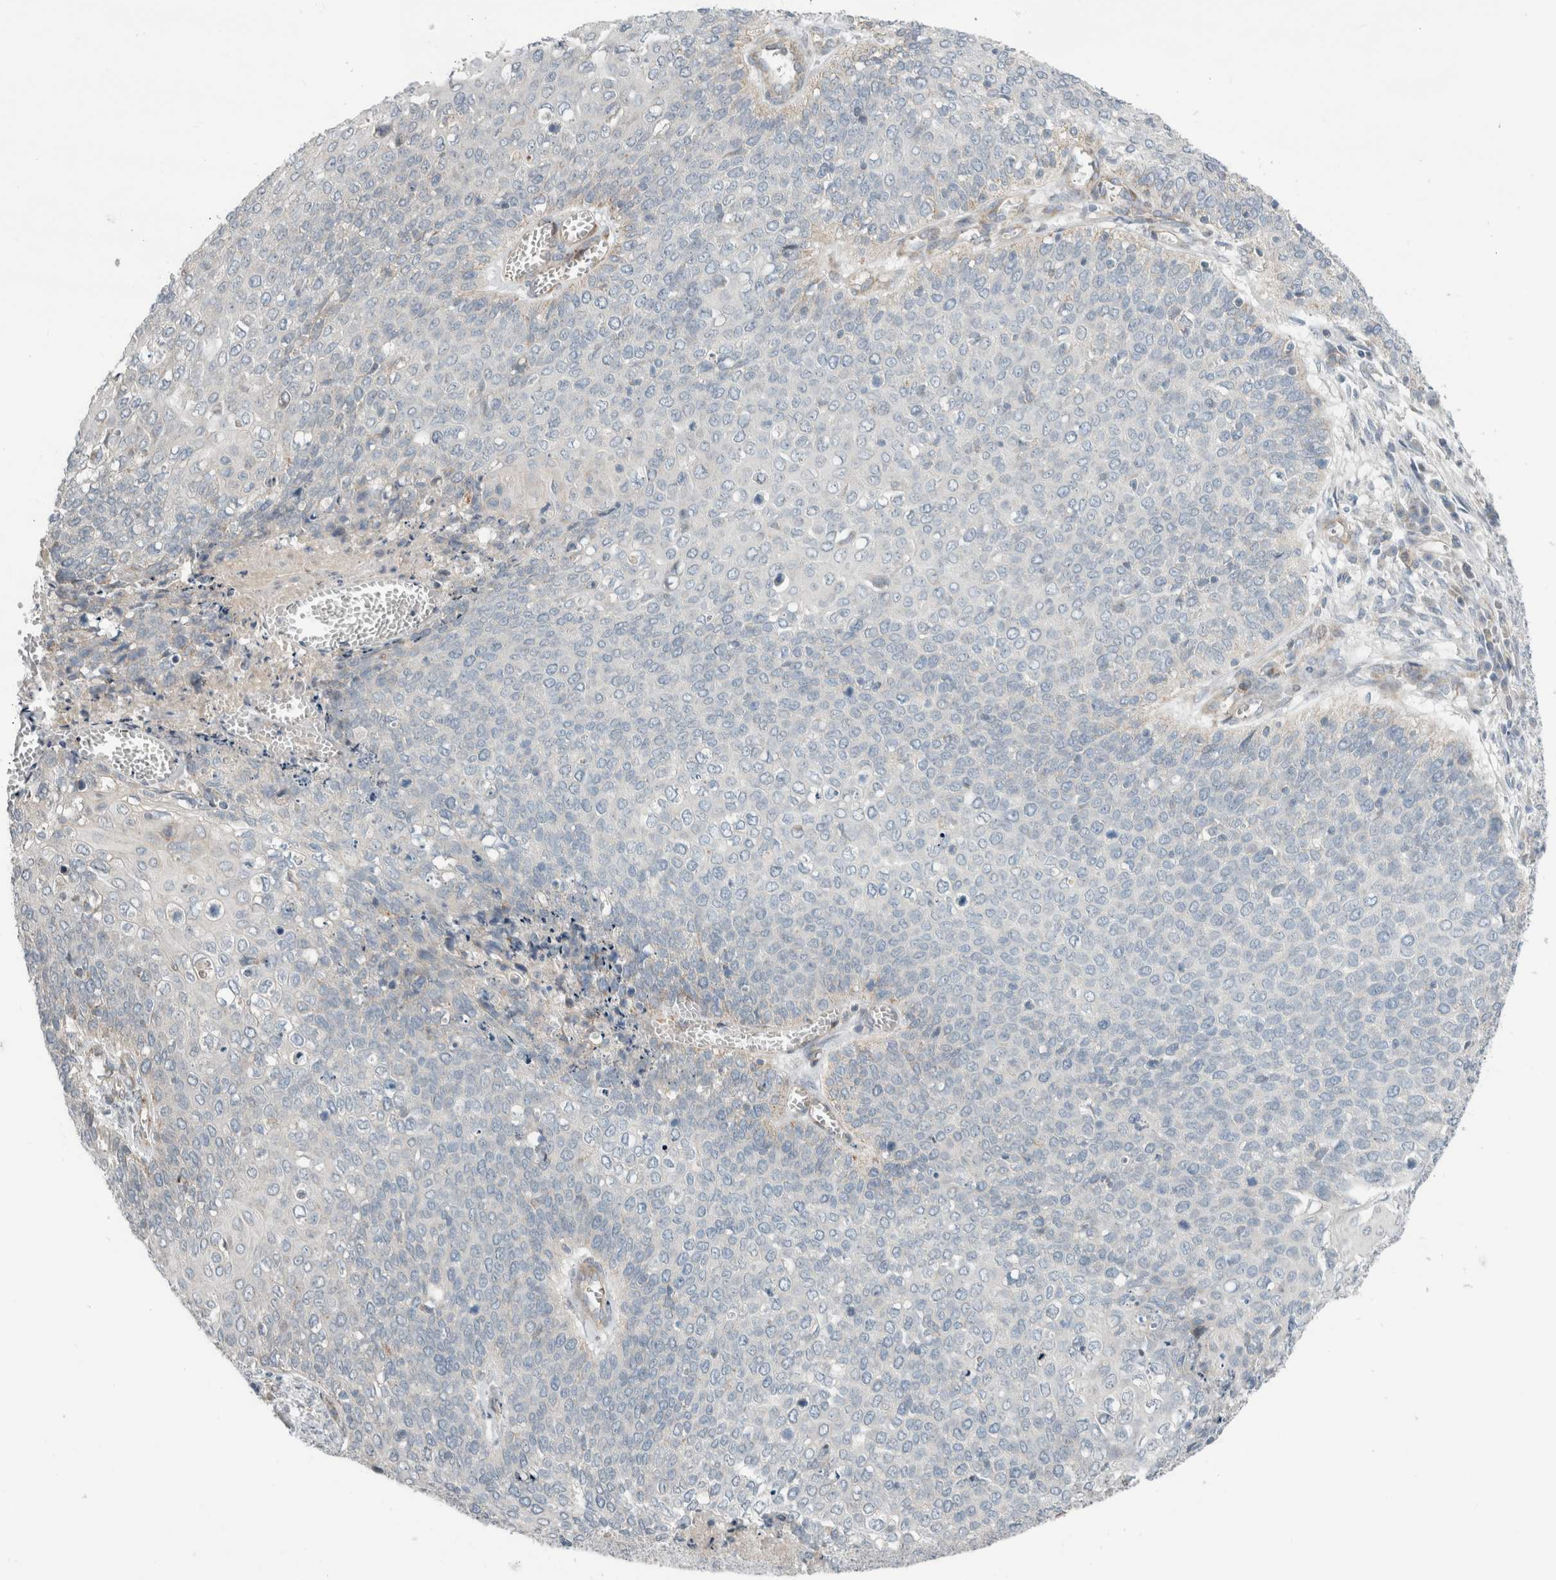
{"staining": {"intensity": "weak", "quantity": ">75%", "location": "cytoplasmic/membranous"}, "tissue": "cervical cancer", "cell_type": "Tumor cells", "image_type": "cancer", "snomed": [{"axis": "morphology", "description": "Squamous cell carcinoma, NOS"}, {"axis": "topography", "description": "Cervix"}], "caption": "Human cervical cancer stained with a protein marker exhibits weak staining in tumor cells.", "gene": "KPNA5", "patient": {"sex": "female", "age": 39}}